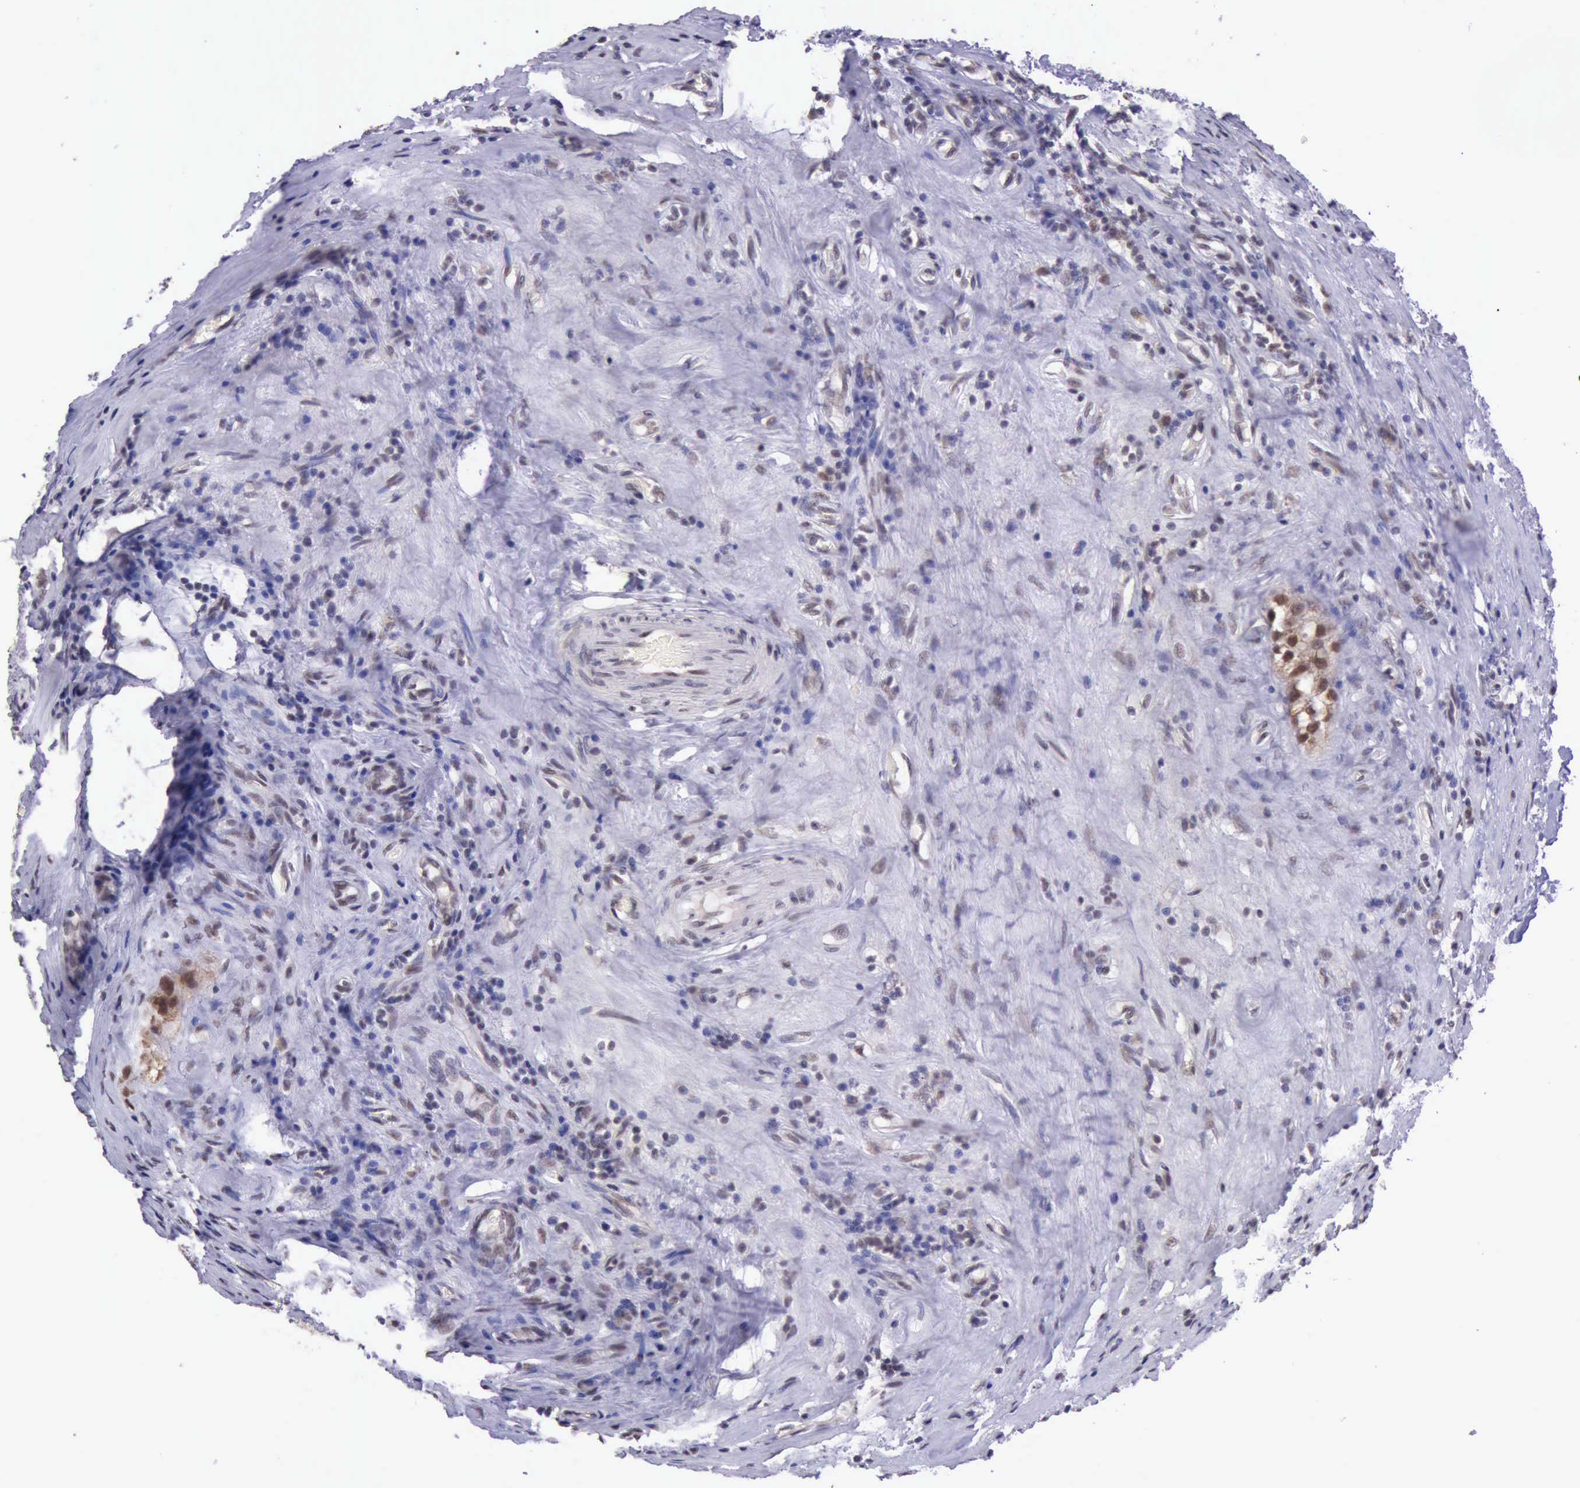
{"staining": {"intensity": "moderate", "quantity": ">75%", "location": "cytoplasmic/membranous,nuclear"}, "tissue": "testis cancer", "cell_type": "Tumor cells", "image_type": "cancer", "snomed": [{"axis": "morphology", "description": "Seminoma, NOS"}, {"axis": "topography", "description": "Testis"}], "caption": "Tumor cells reveal moderate cytoplasmic/membranous and nuclear expression in approximately >75% of cells in testis seminoma. The protein of interest is shown in brown color, while the nuclei are stained blue.", "gene": "PRPF39", "patient": {"sex": "male", "age": 34}}